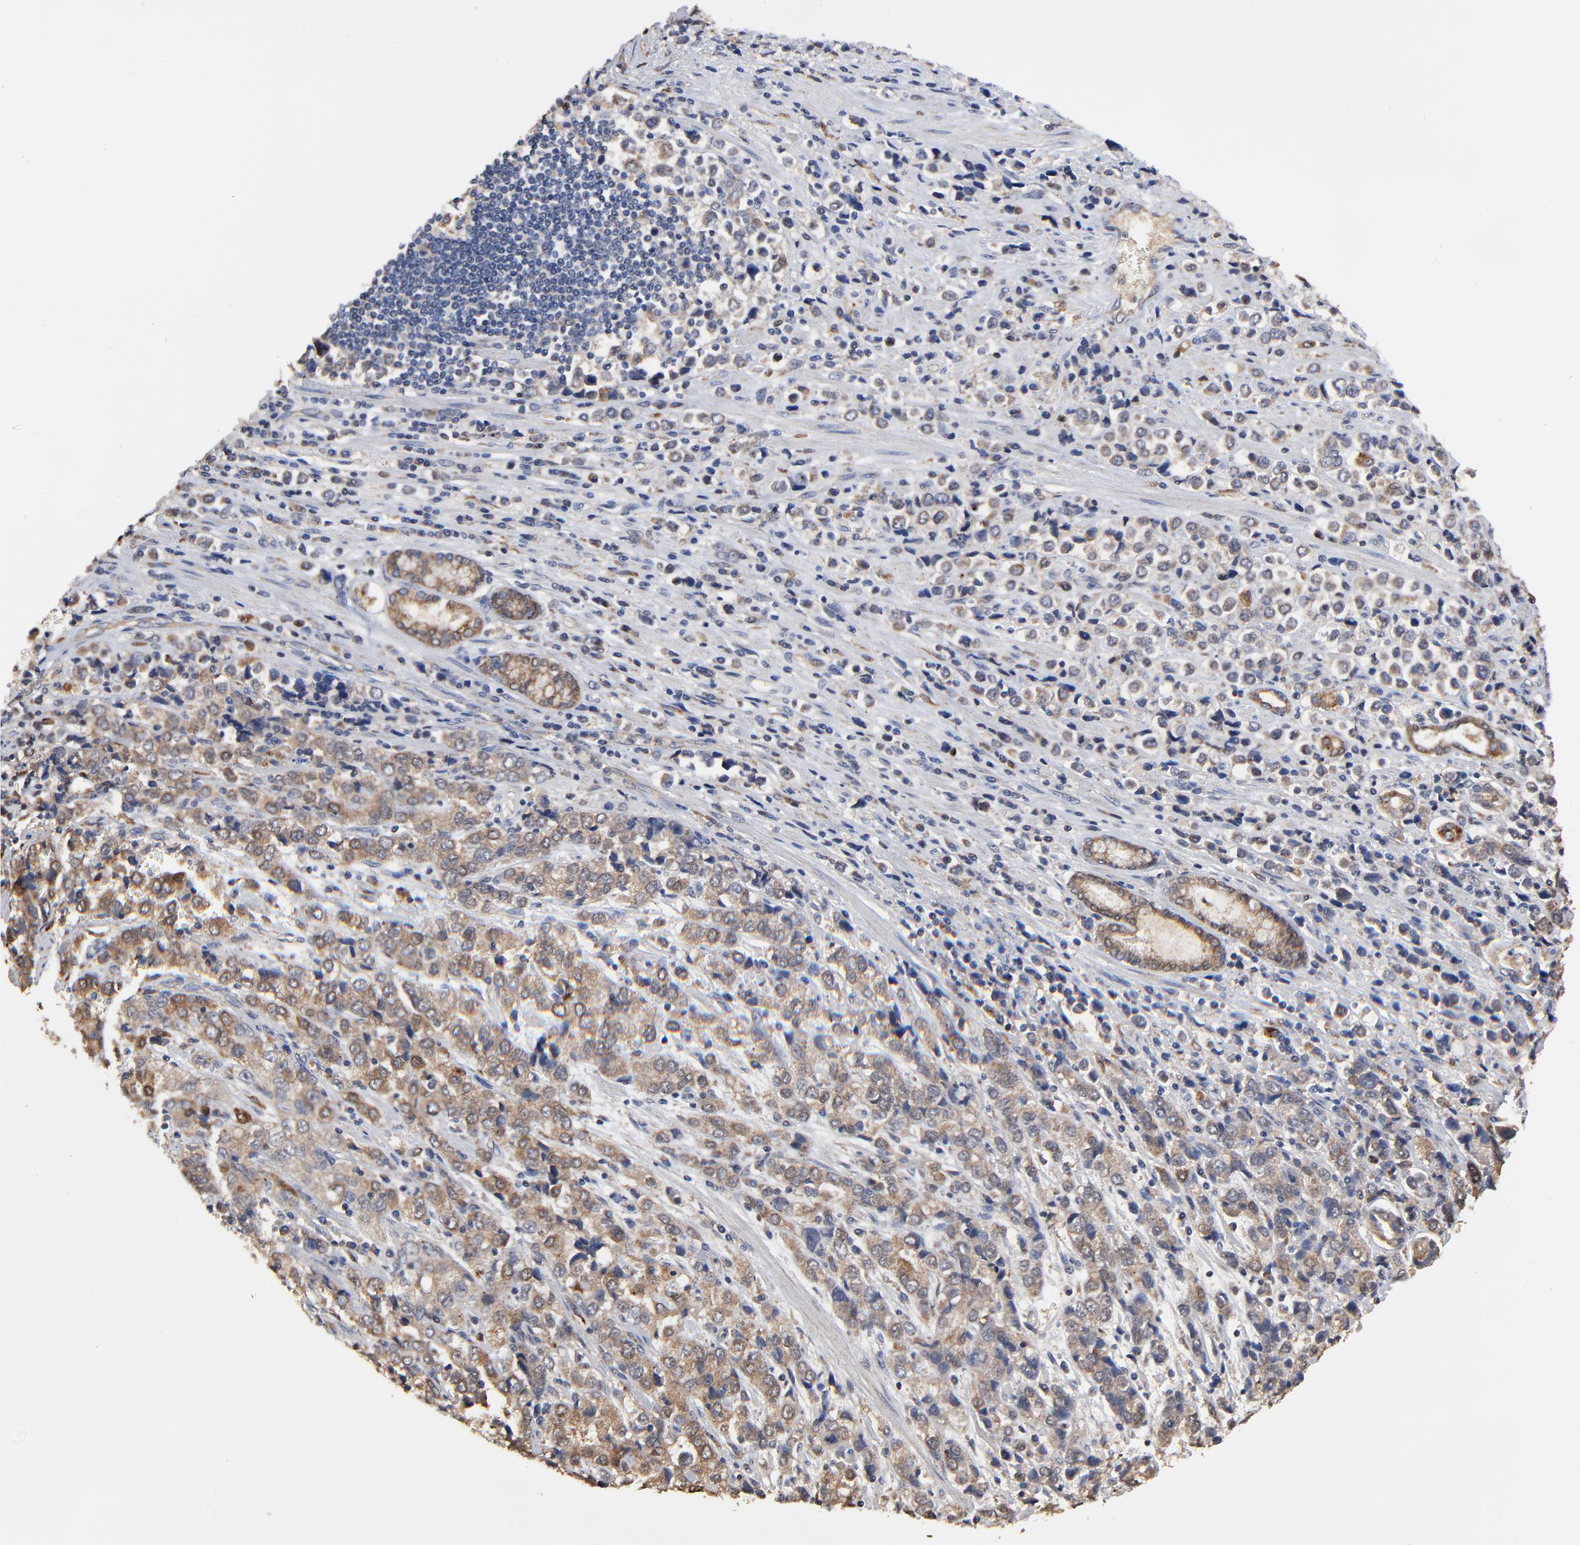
{"staining": {"intensity": "moderate", "quantity": ">75%", "location": "cytoplasmic/membranous"}, "tissue": "stomach cancer", "cell_type": "Tumor cells", "image_type": "cancer", "snomed": [{"axis": "morphology", "description": "Adenocarcinoma, NOS"}, {"axis": "topography", "description": "Stomach, upper"}], "caption": "Immunohistochemical staining of human stomach cancer (adenocarcinoma) shows medium levels of moderate cytoplasmic/membranous expression in approximately >75% of tumor cells.", "gene": "LGALS3", "patient": {"sex": "male", "age": 76}}